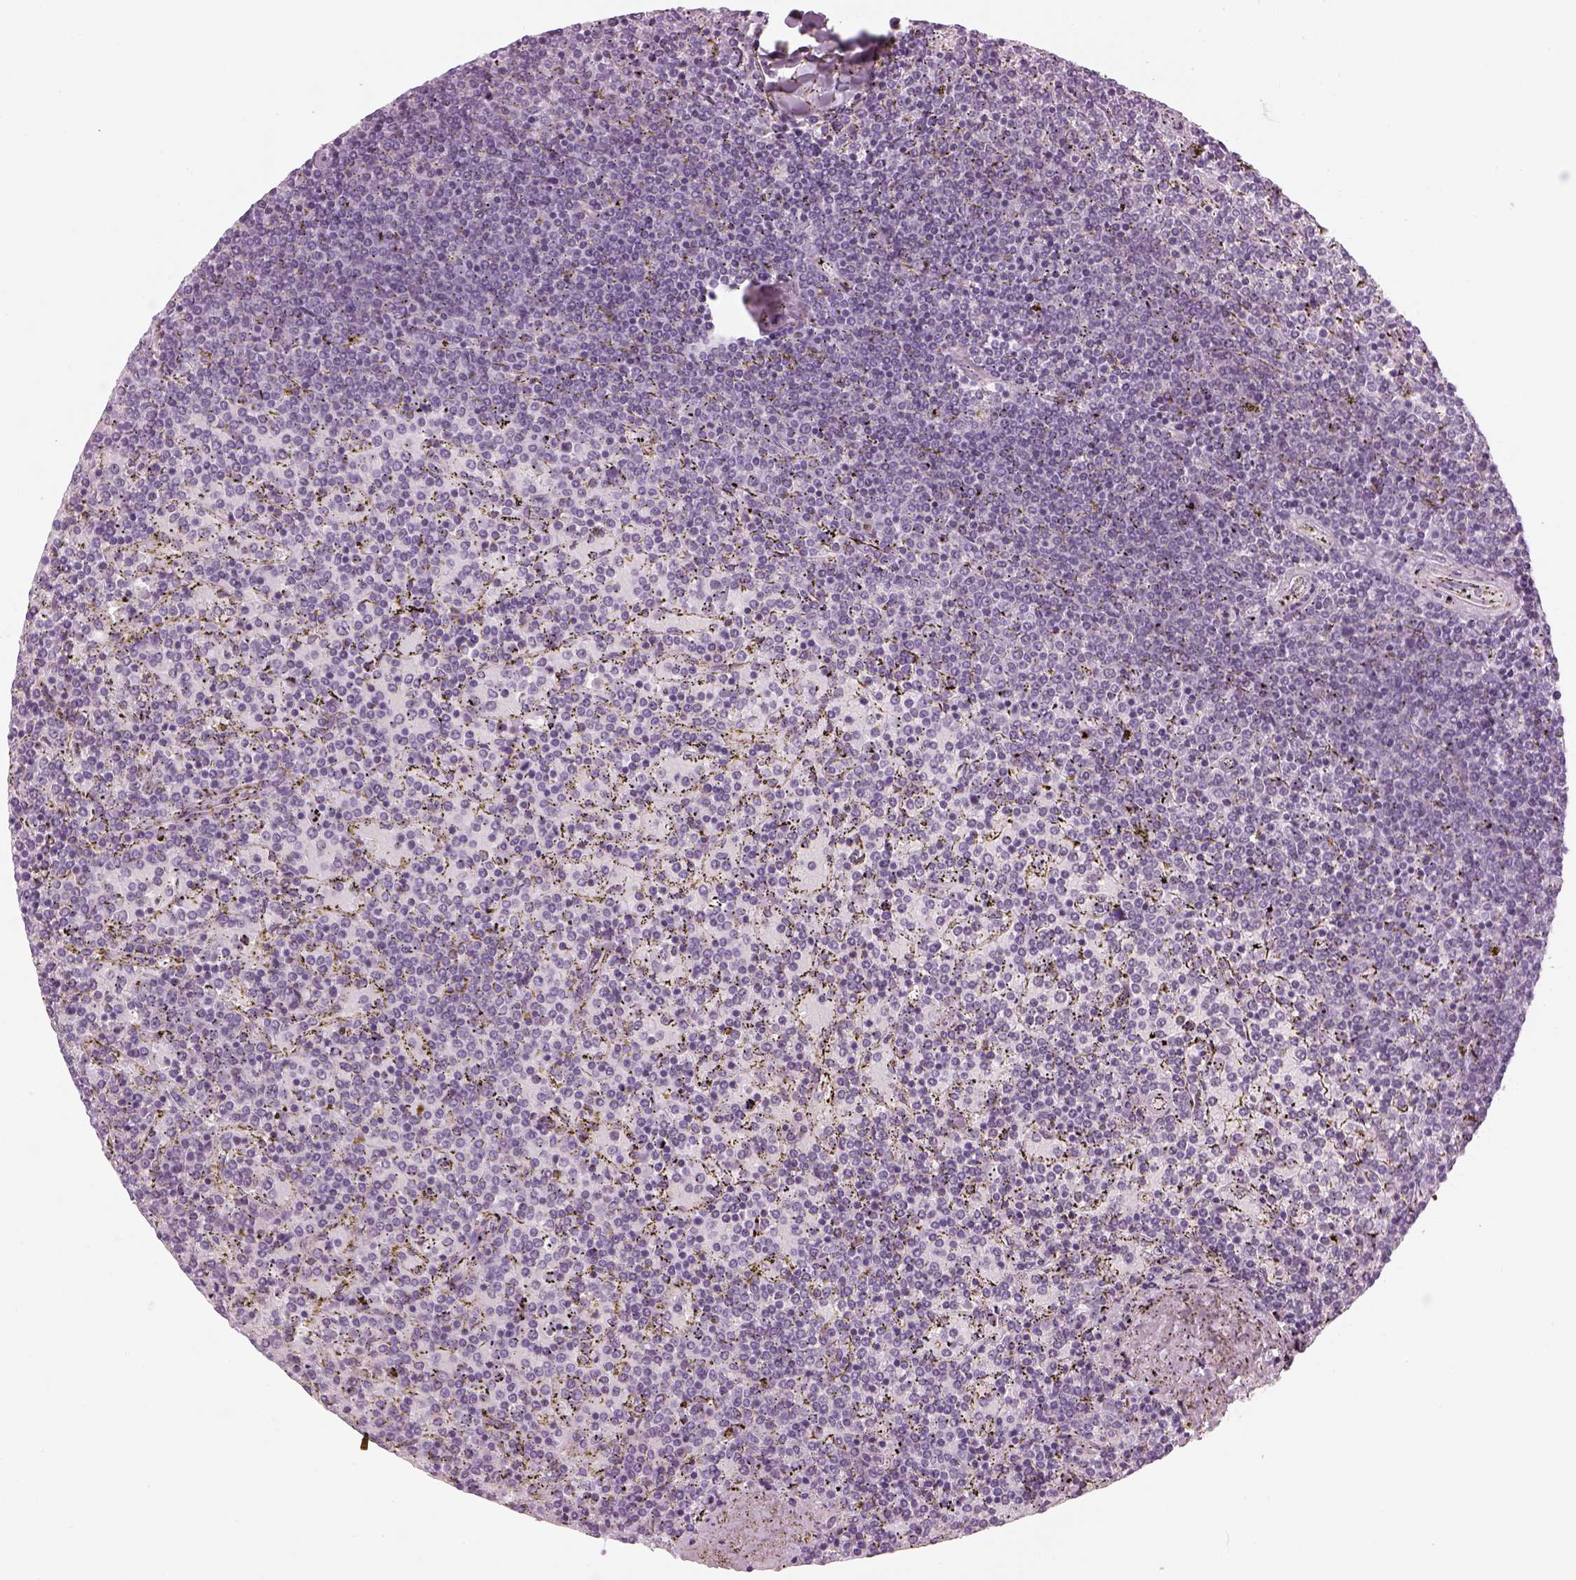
{"staining": {"intensity": "negative", "quantity": "none", "location": "none"}, "tissue": "lymphoma", "cell_type": "Tumor cells", "image_type": "cancer", "snomed": [{"axis": "morphology", "description": "Malignant lymphoma, non-Hodgkin's type, Low grade"}, {"axis": "topography", "description": "Spleen"}], "caption": "Protein analysis of lymphoma displays no significant positivity in tumor cells.", "gene": "KCNG2", "patient": {"sex": "female", "age": 77}}